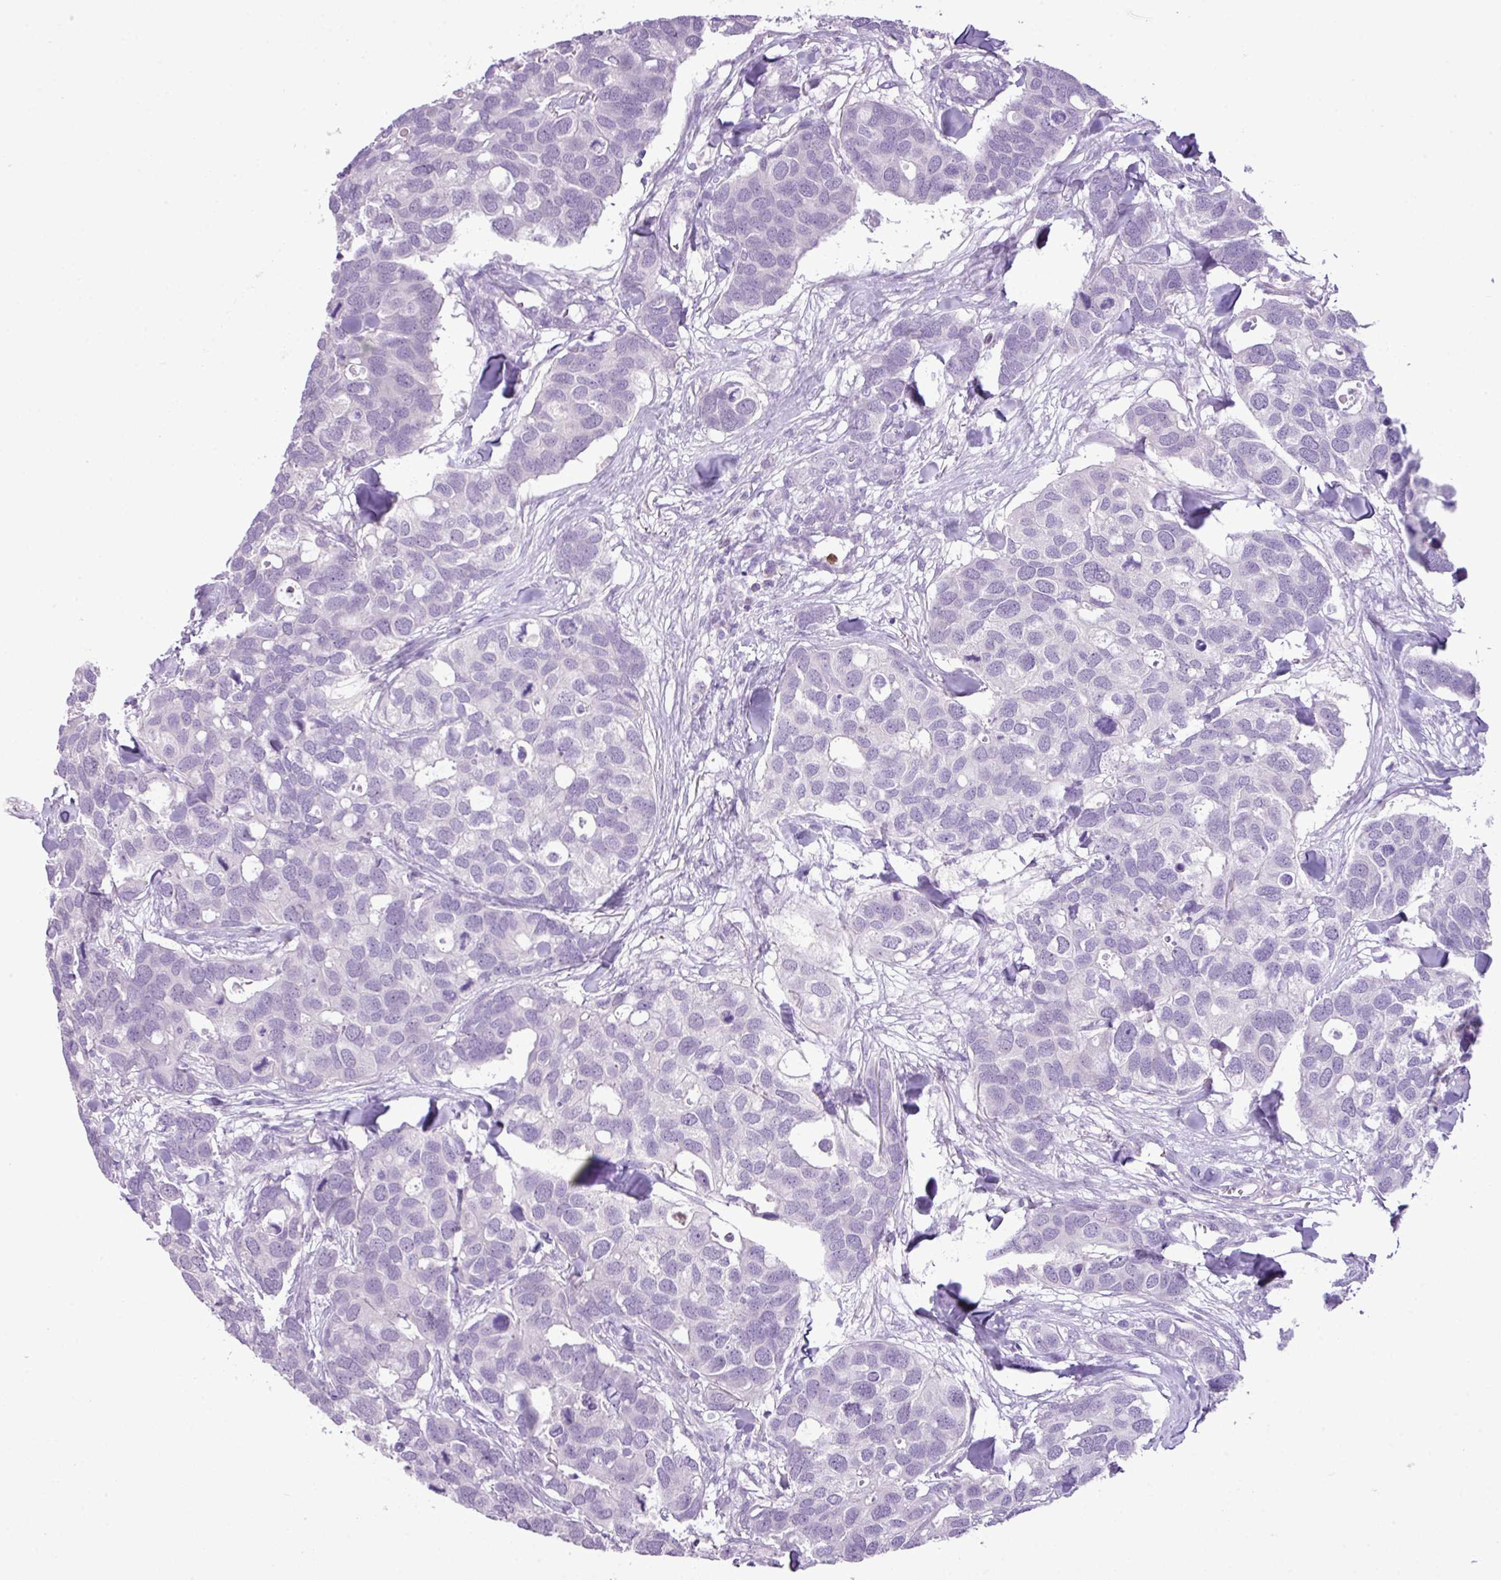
{"staining": {"intensity": "negative", "quantity": "none", "location": "none"}, "tissue": "breast cancer", "cell_type": "Tumor cells", "image_type": "cancer", "snomed": [{"axis": "morphology", "description": "Duct carcinoma"}, {"axis": "topography", "description": "Breast"}], "caption": "Immunohistochemistry (IHC) histopathology image of neoplastic tissue: human breast cancer (intraductal carcinoma) stained with DAB (3,3'-diaminobenzidine) demonstrates no significant protein expression in tumor cells. (Immunohistochemistry (IHC), brightfield microscopy, high magnification).", "gene": "HTR3E", "patient": {"sex": "female", "age": 83}}